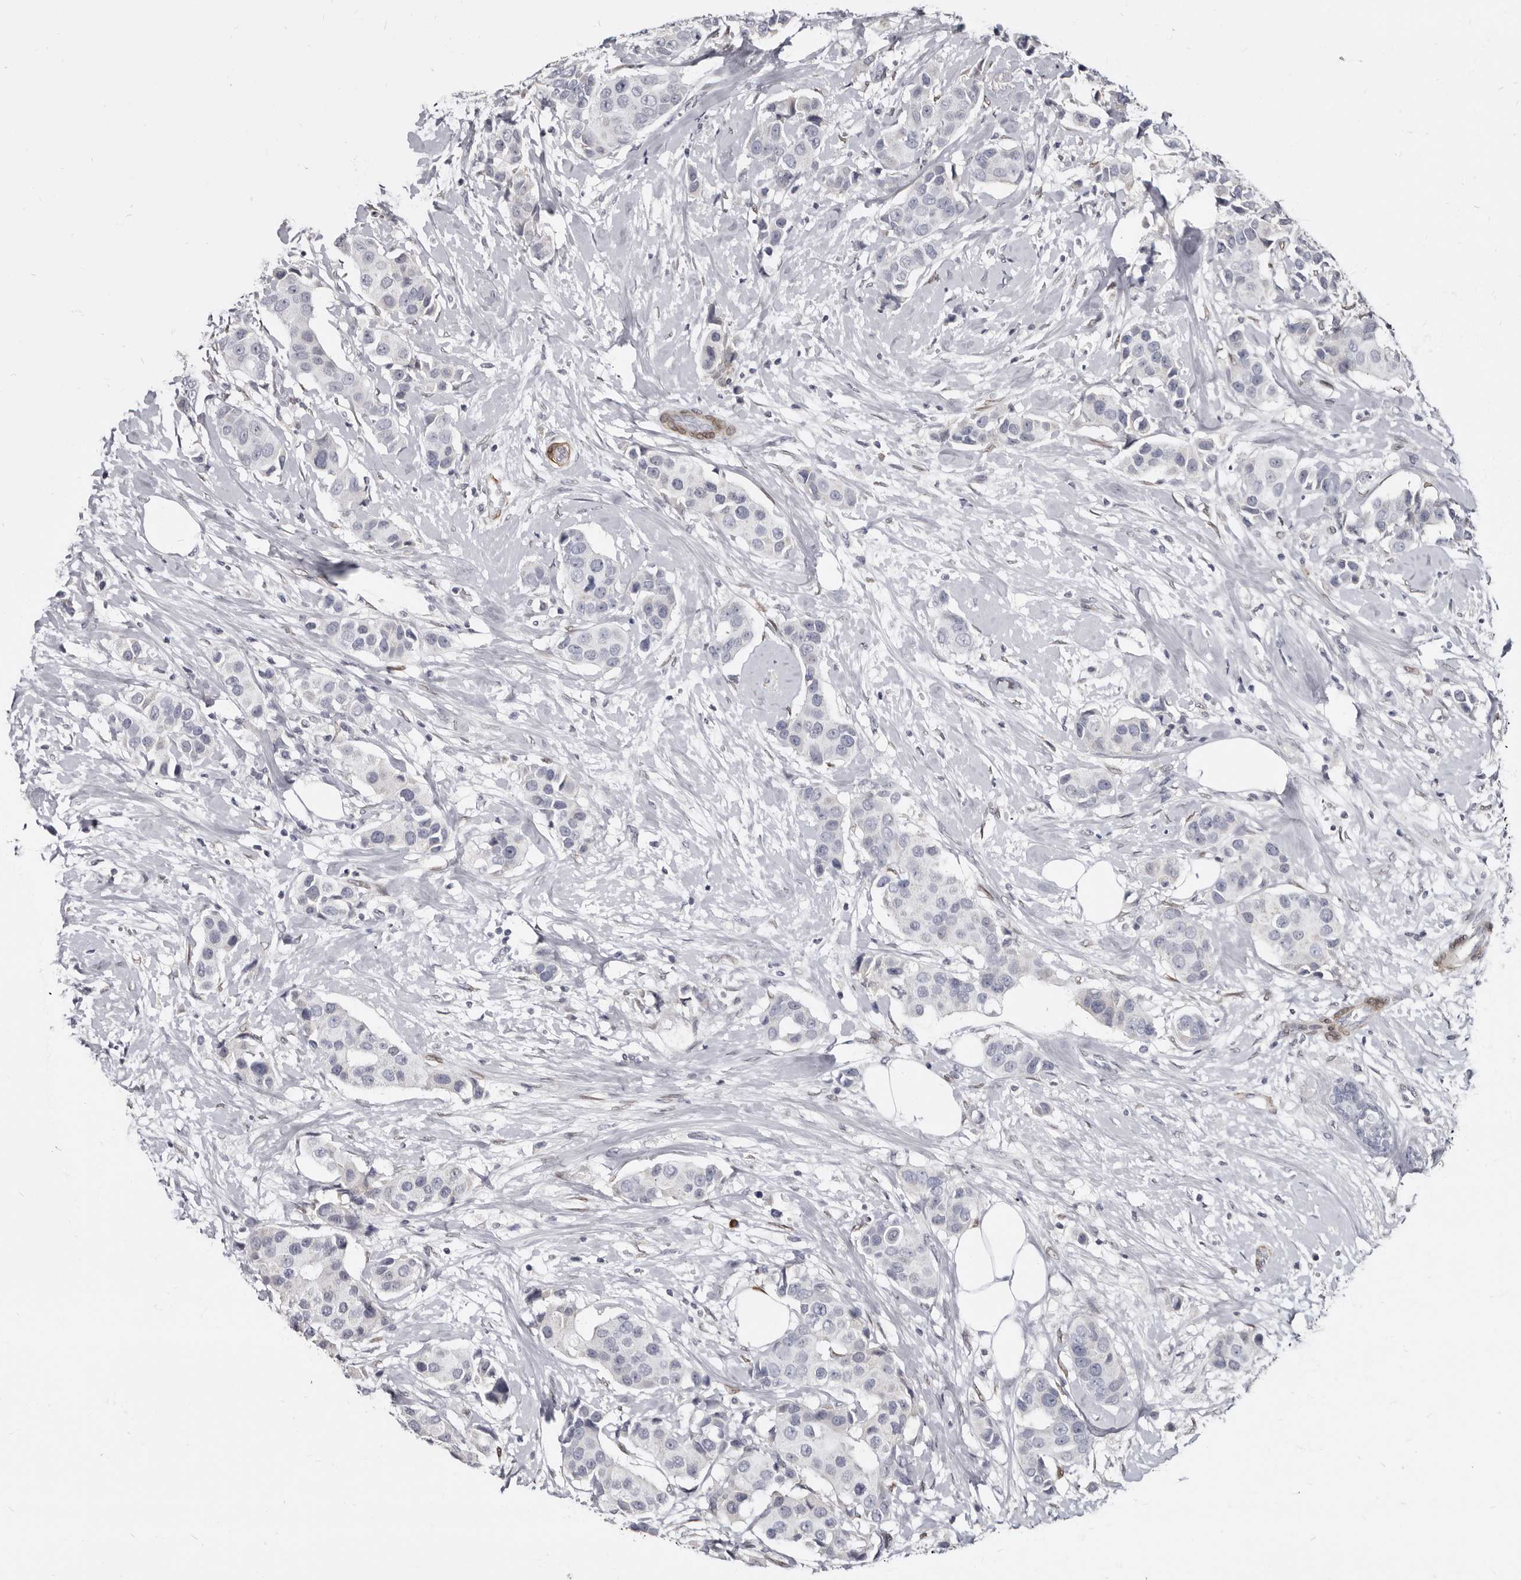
{"staining": {"intensity": "negative", "quantity": "none", "location": "none"}, "tissue": "breast cancer", "cell_type": "Tumor cells", "image_type": "cancer", "snomed": [{"axis": "morphology", "description": "Normal tissue, NOS"}, {"axis": "morphology", "description": "Duct carcinoma"}, {"axis": "topography", "description": "Breast"}], "caption": "DAB immunohistochemical staining of human breast cancer reveals no significant staining in tumor cells. The staining is performed using DAB (3,3'-diaminobenzidine) brown chromogen with nuclei counter-stained in using hematoxylin.", "gene": "MRGPRF", "patient": {"sex": "female", "age": 39}}